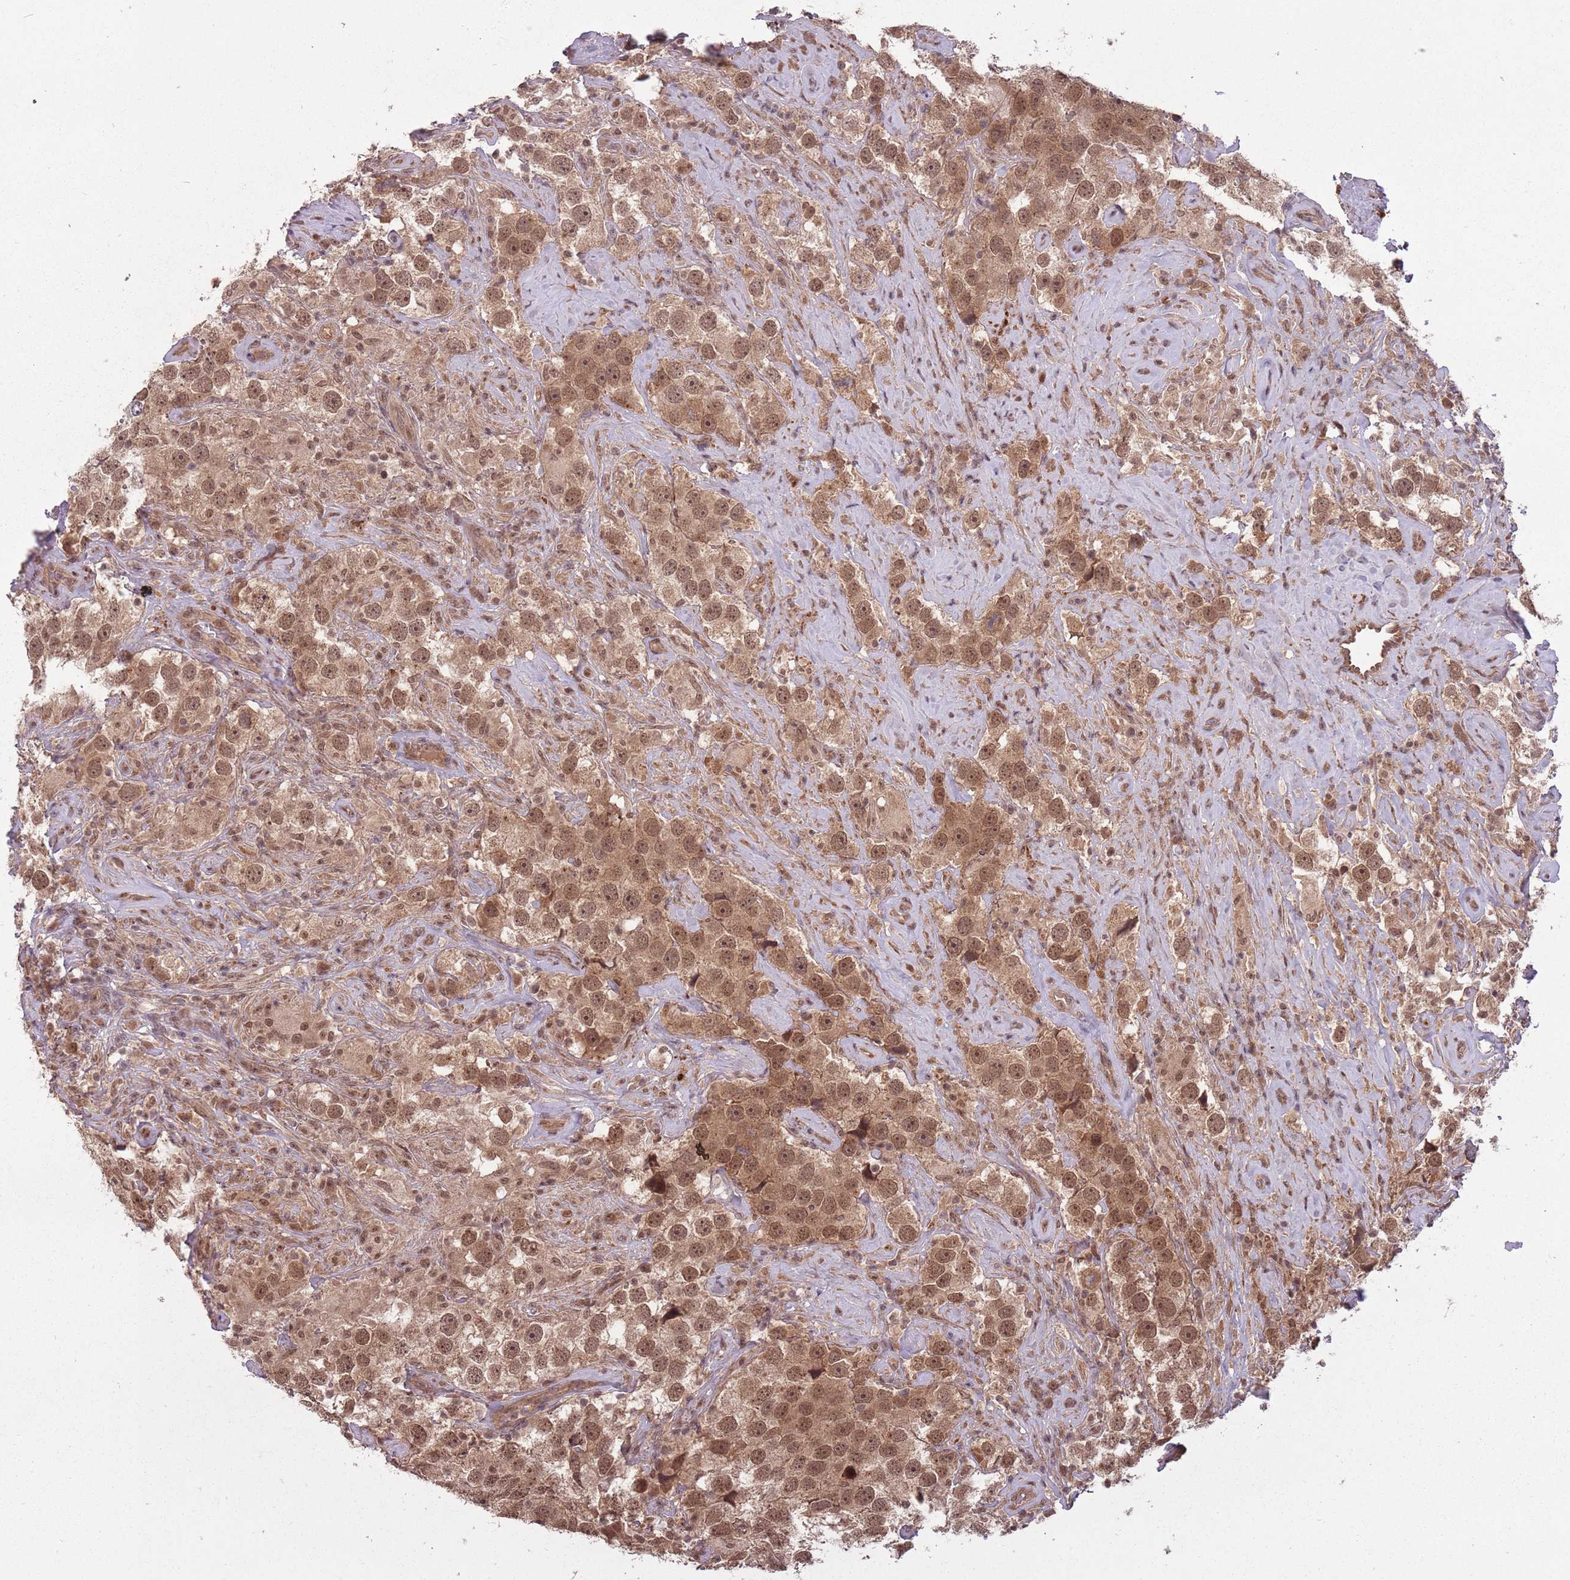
{"staining": {"intensity": "moderate", "quantity": ">75%", "location": "cytoplasmic/membranous,nuclear"}, "tissue": "testis cancer", "cell_type": "Tumor cells", "image_type": "cancer", "snomed": [{"axis": "morphology", "description": "Seminoma, NOS"}, {"axis": "topography", "description": "Testis"}], "caption": "Moderate cytoplasmic/membranous and nuclear protein expression is present in approximately >75% of tumor cells in testis seminoma.", "gene": "ADAMTS3", "patient": {"sex": "male", "age": 49}}